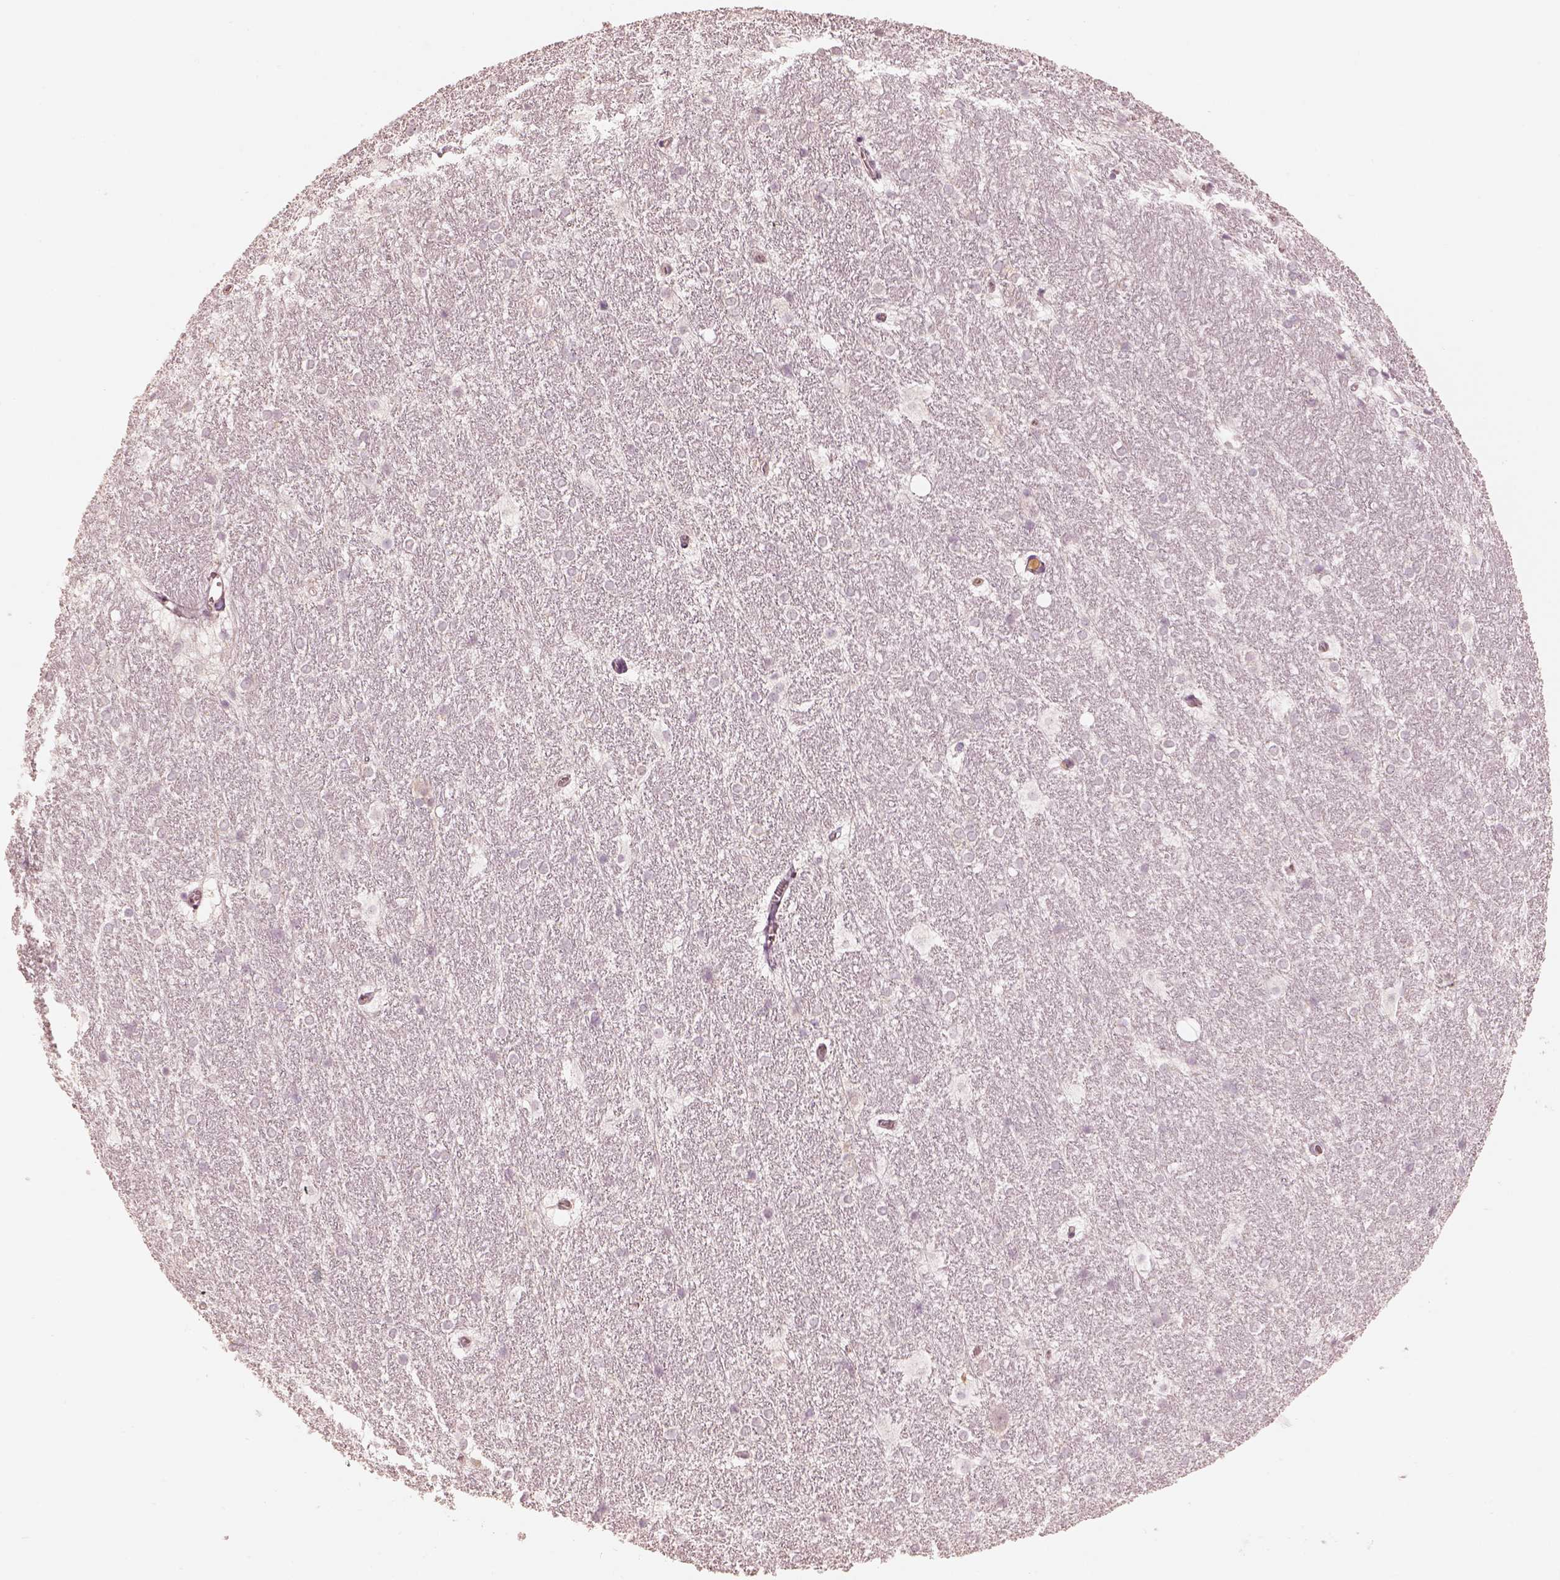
{"staining": {"intensity": "negative", "quantity": "none", "location": "none"}, "tissue": "hippocampus", "cell_type": "Glial cells", "image_type": "normal", "snomed": [{"axis": "morphology", "description": "Normal tissue, NOS"}, {"axis": "topography", "description": "Cerebral cortex"}, {"axis": "topography", "description": "Hippocampus"}], "caption": "The IHC image has no significant expression in glial cells of hippocampus. The staining is performed using DAB (3,3'-diaminobenzidine) brown chromogen with nuclei counter-stained in using hematoxylin.", "gene": "GORASP2", "patient": {"sex": "female", "age": 19}}